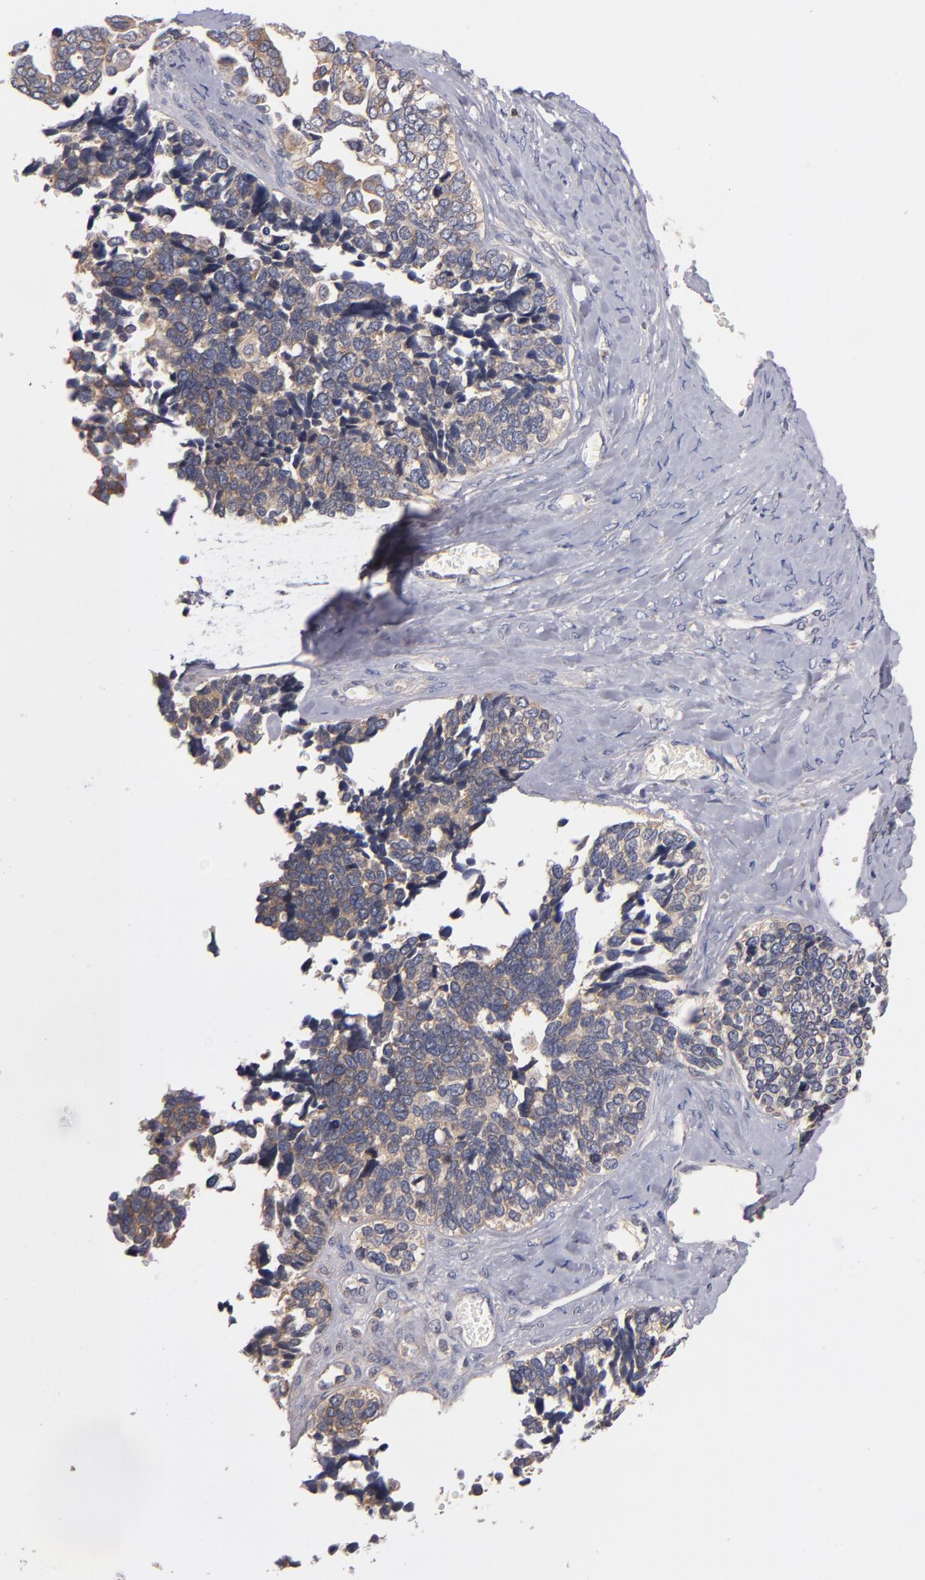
{"staining": {"intensity": "moderate", "quantity": ">75%", "location": "cytoplasmic/membranous"}, "tissue": "ovarian cancer", "cell_type": "Tumor cells", "image_type": "cancer", "snomed": [{"axis": "morphology", "description": "Cystadenocarcinoma, serous, NOS"}, {"axis": "topography", "description": "Ovary"}], "caption": "A brown stain labels moderate cytoplasmic/membranous positivity of a protein in serous cystadenocarcinoma (ovarian) tumor cells. The staining was performed using DAB (3,3'-diaminobenzidine) to visualize the protein expression in brown, while the nuclei were stained in blue with hematoxylin (Magnification: 20x).", "gene": "UPF3B", "patient": {"sex": "female", "age": 77}}